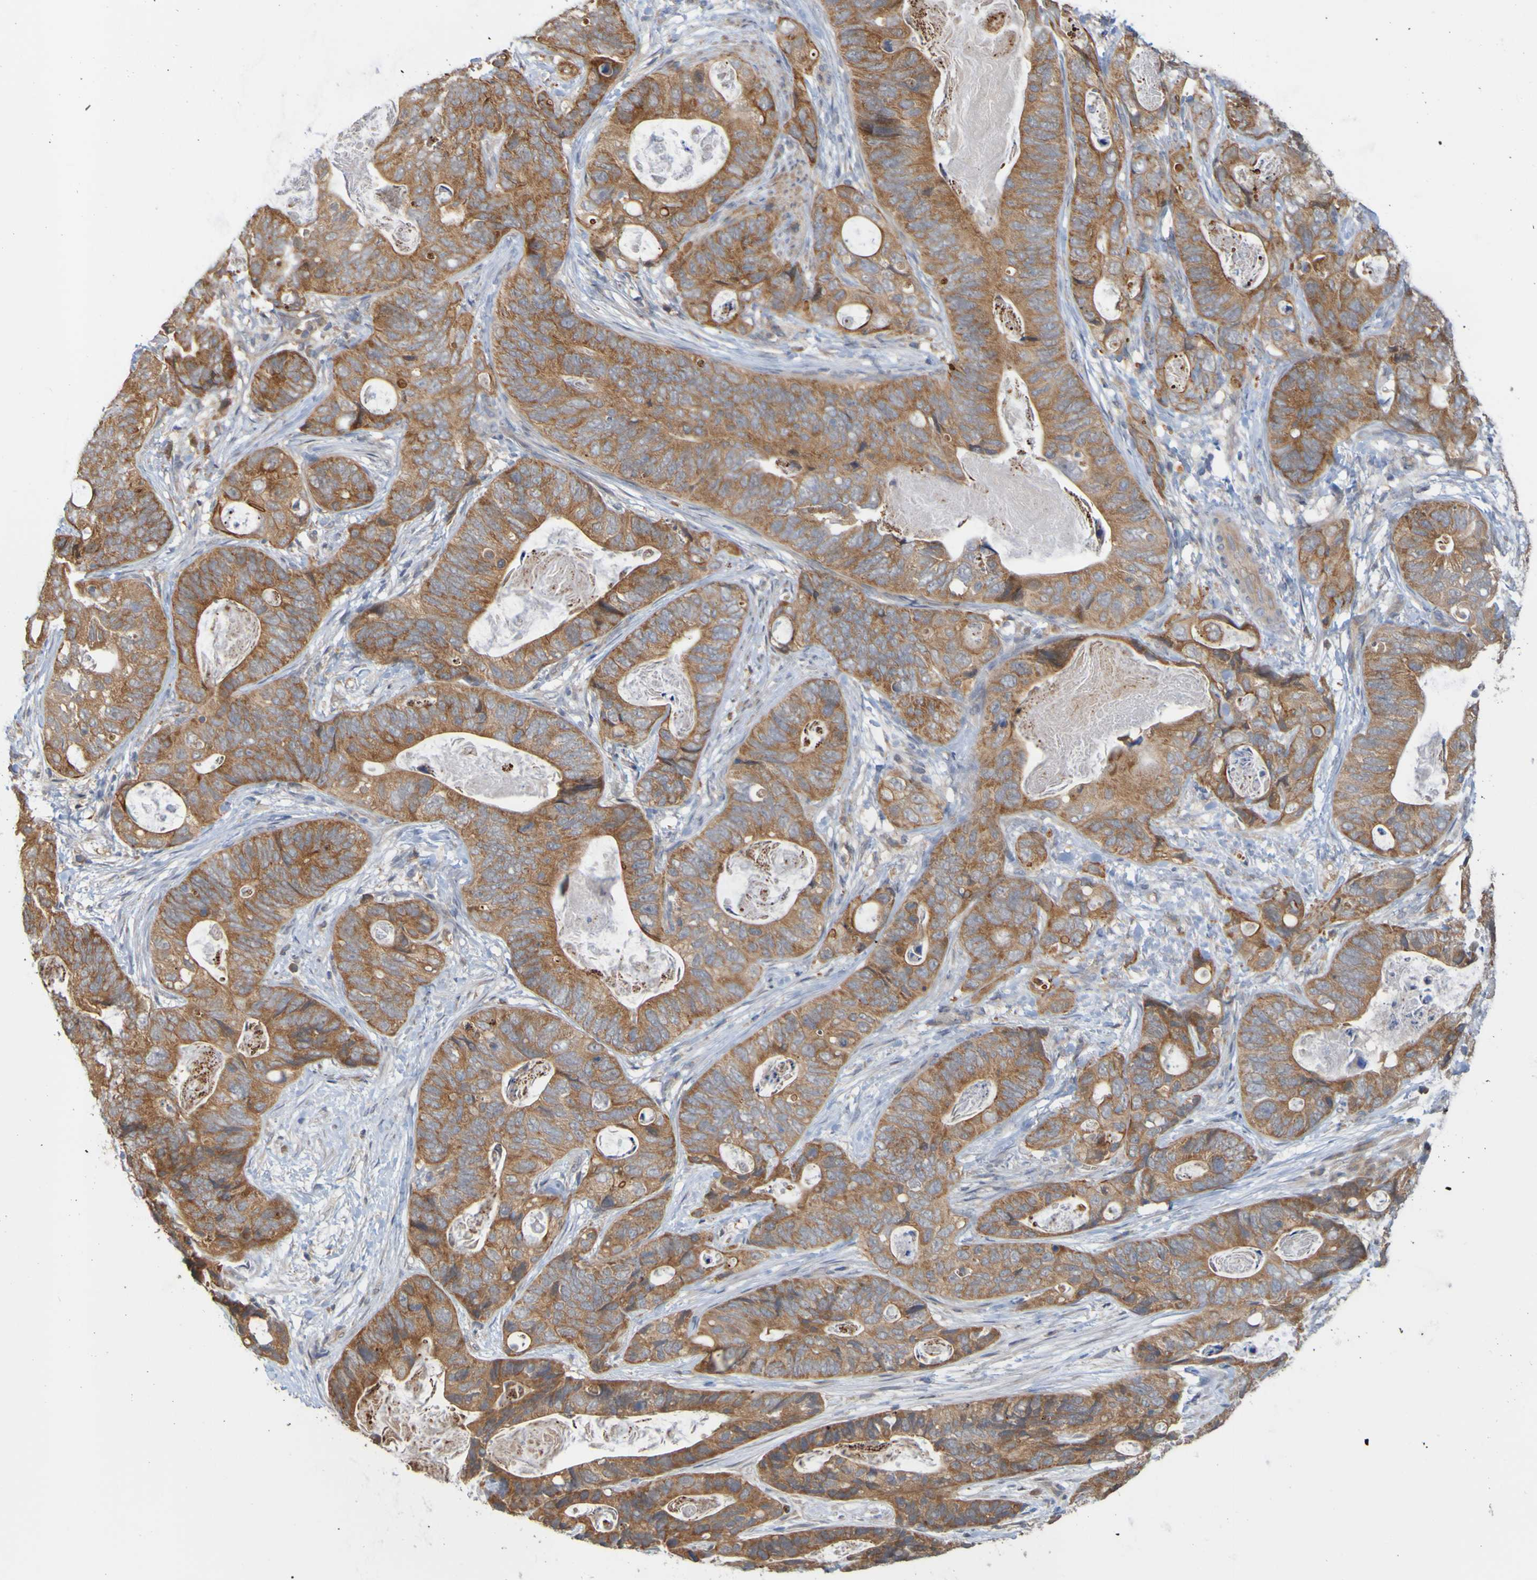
{"staining": {"intensity": "strong", "quantity": ">75%", "location": "cytoplasmic/membranous"}, "tissue": "stomach cancer", "cell_type": "Tumor cells", "image_type": "cancer", "snomed": [{"axis": "morphology", "description": "Adenocarcinoma, NOS"}, {"axis": "topography", "description": "Stomach"}], "caption": "This histopathology image demonstrates immunohistochemistry staining of human adenocarcinoma (stomach), with high strong cytoplasmic/membranous positivity in about >75% of tumor cells.", "gene": "NAV2", "patient": {"sex": "female", "age": 89}}